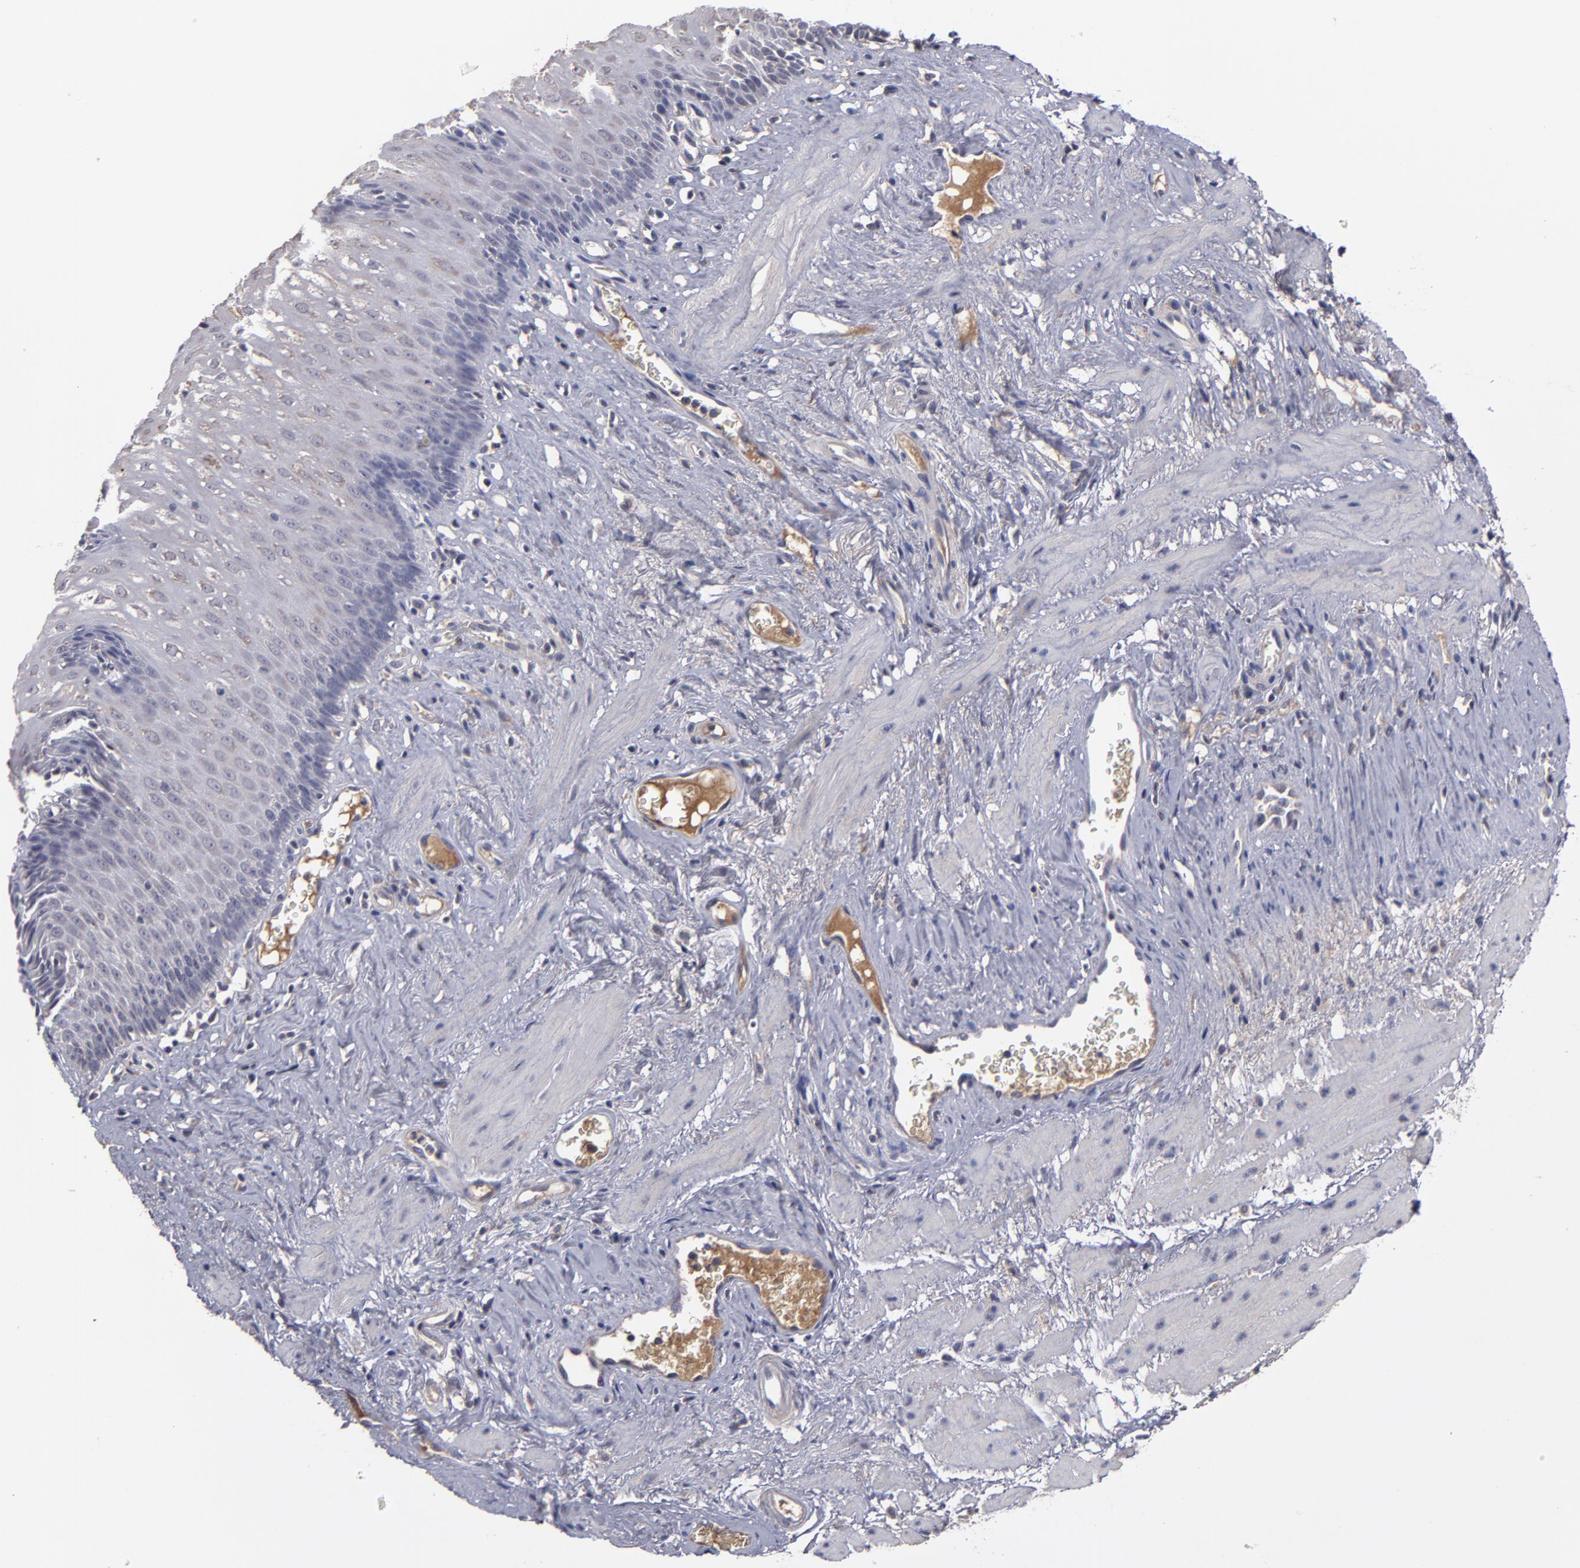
{"staining": {"intensity": "weak", "quantity": "25%-75%", "location": "cytoplasmic/membranous"}, "tissue": "esophagus", "cell_type": "Squamous epithelial cells", "image_type": "normal", "snomed": [{"axis": "morphology", "description": "Normal tissue, NOS"}, {"axis": "topography", "description": "Esophagus"}], "caption": "DAB immunohistochemical staining of normal esophagus shows weak cytoplasmic/membranous protein positivity in approximately 25%-75% of squamous epithelial cells.", "gene": "MMP11", "patient": {"sex": "female", "age": 70}}